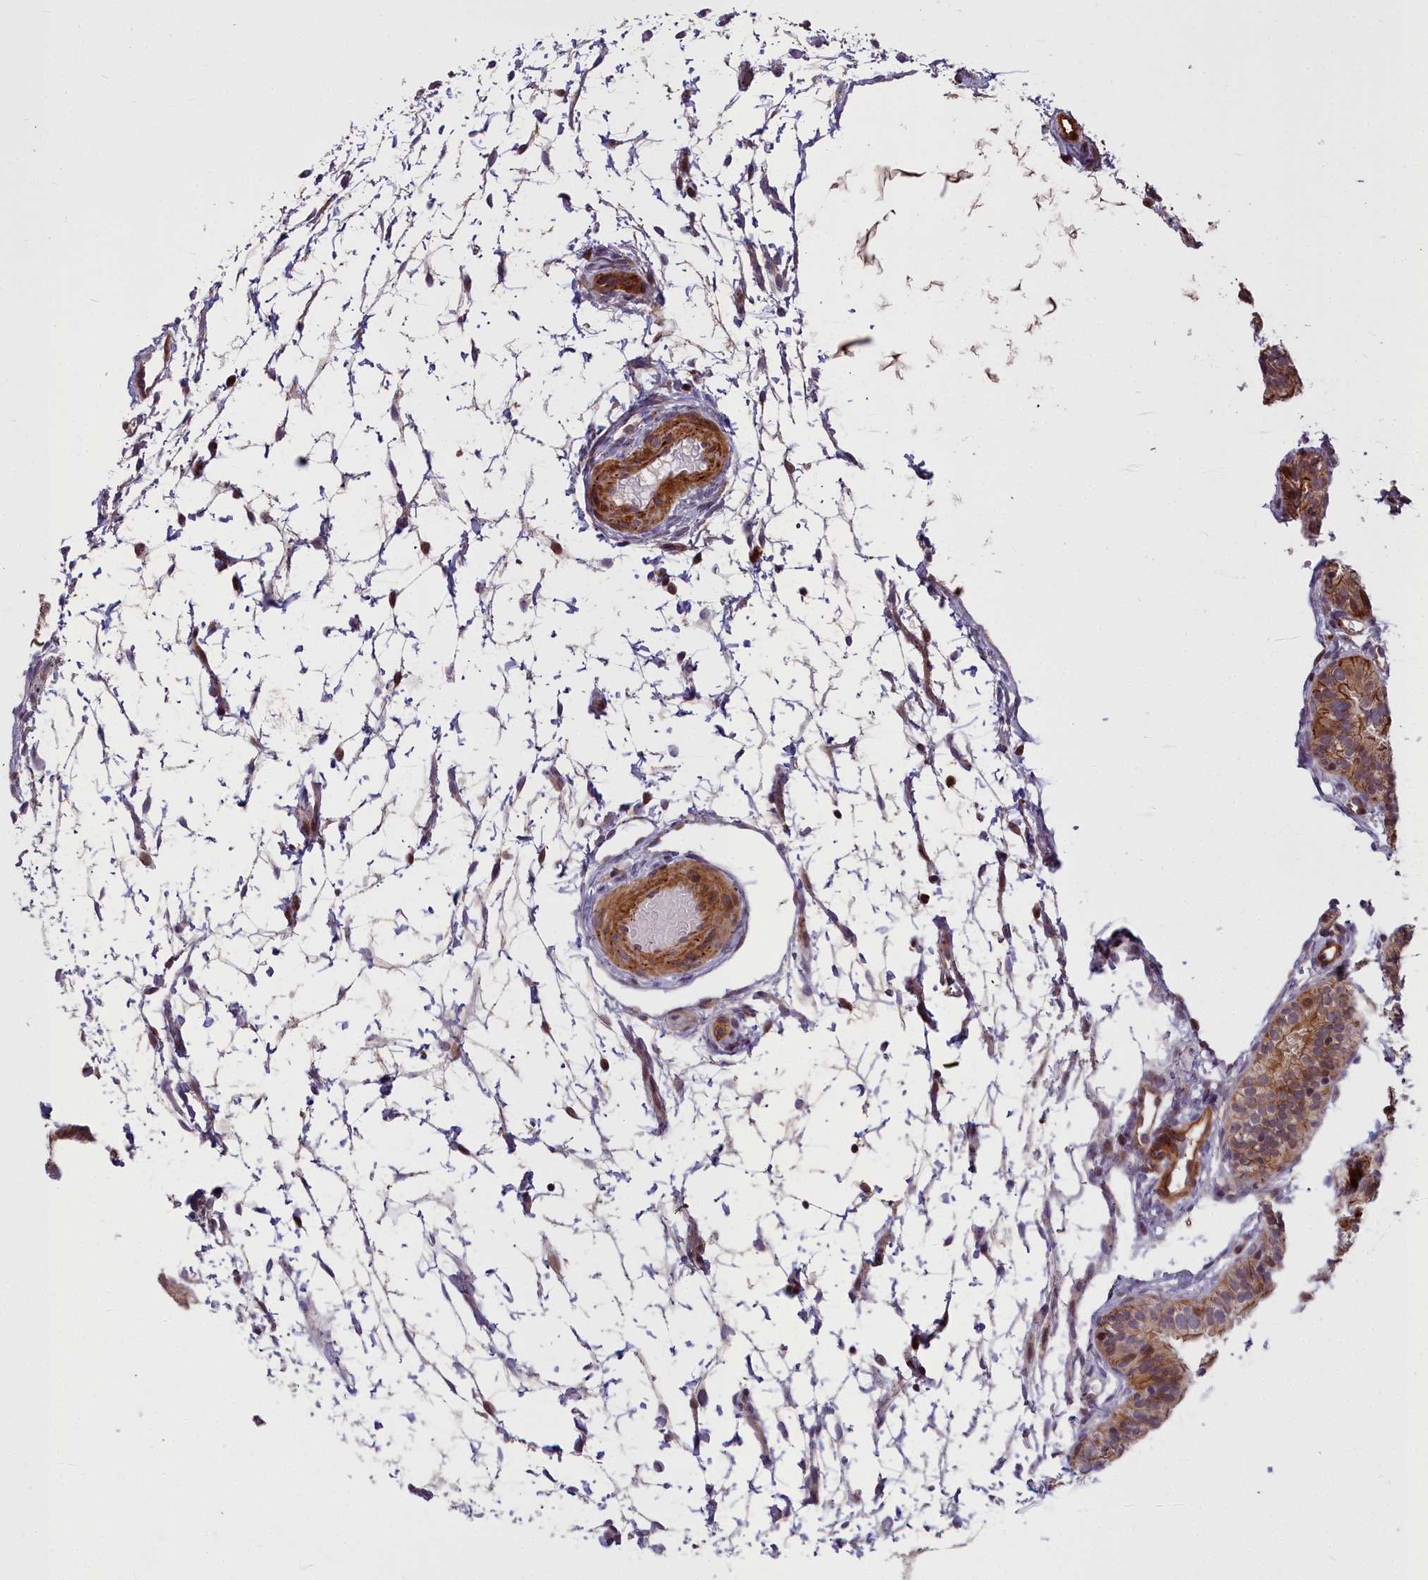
{"staining": {"intensity": "moderate", "quantity": ">75%", "location": "cytoplasmic/membranous,nuclear"}, "tissue": "fallopian tube", "cell_type": "Glandular cells", "image_type": "normal", "snomed": [{"axis": "morphology", "description": "Normal tissue, NOS"}, {"axis": "topography", "description": "Fallopian tube"}], "caption": "Protein staining of normal fallopian tube displays moderate cytoplasmic/membranous,nuclear expression in about >75% of glandular cells.", "gene": "GLYATL3", "patient": {"sex": "female", "age": 35}}